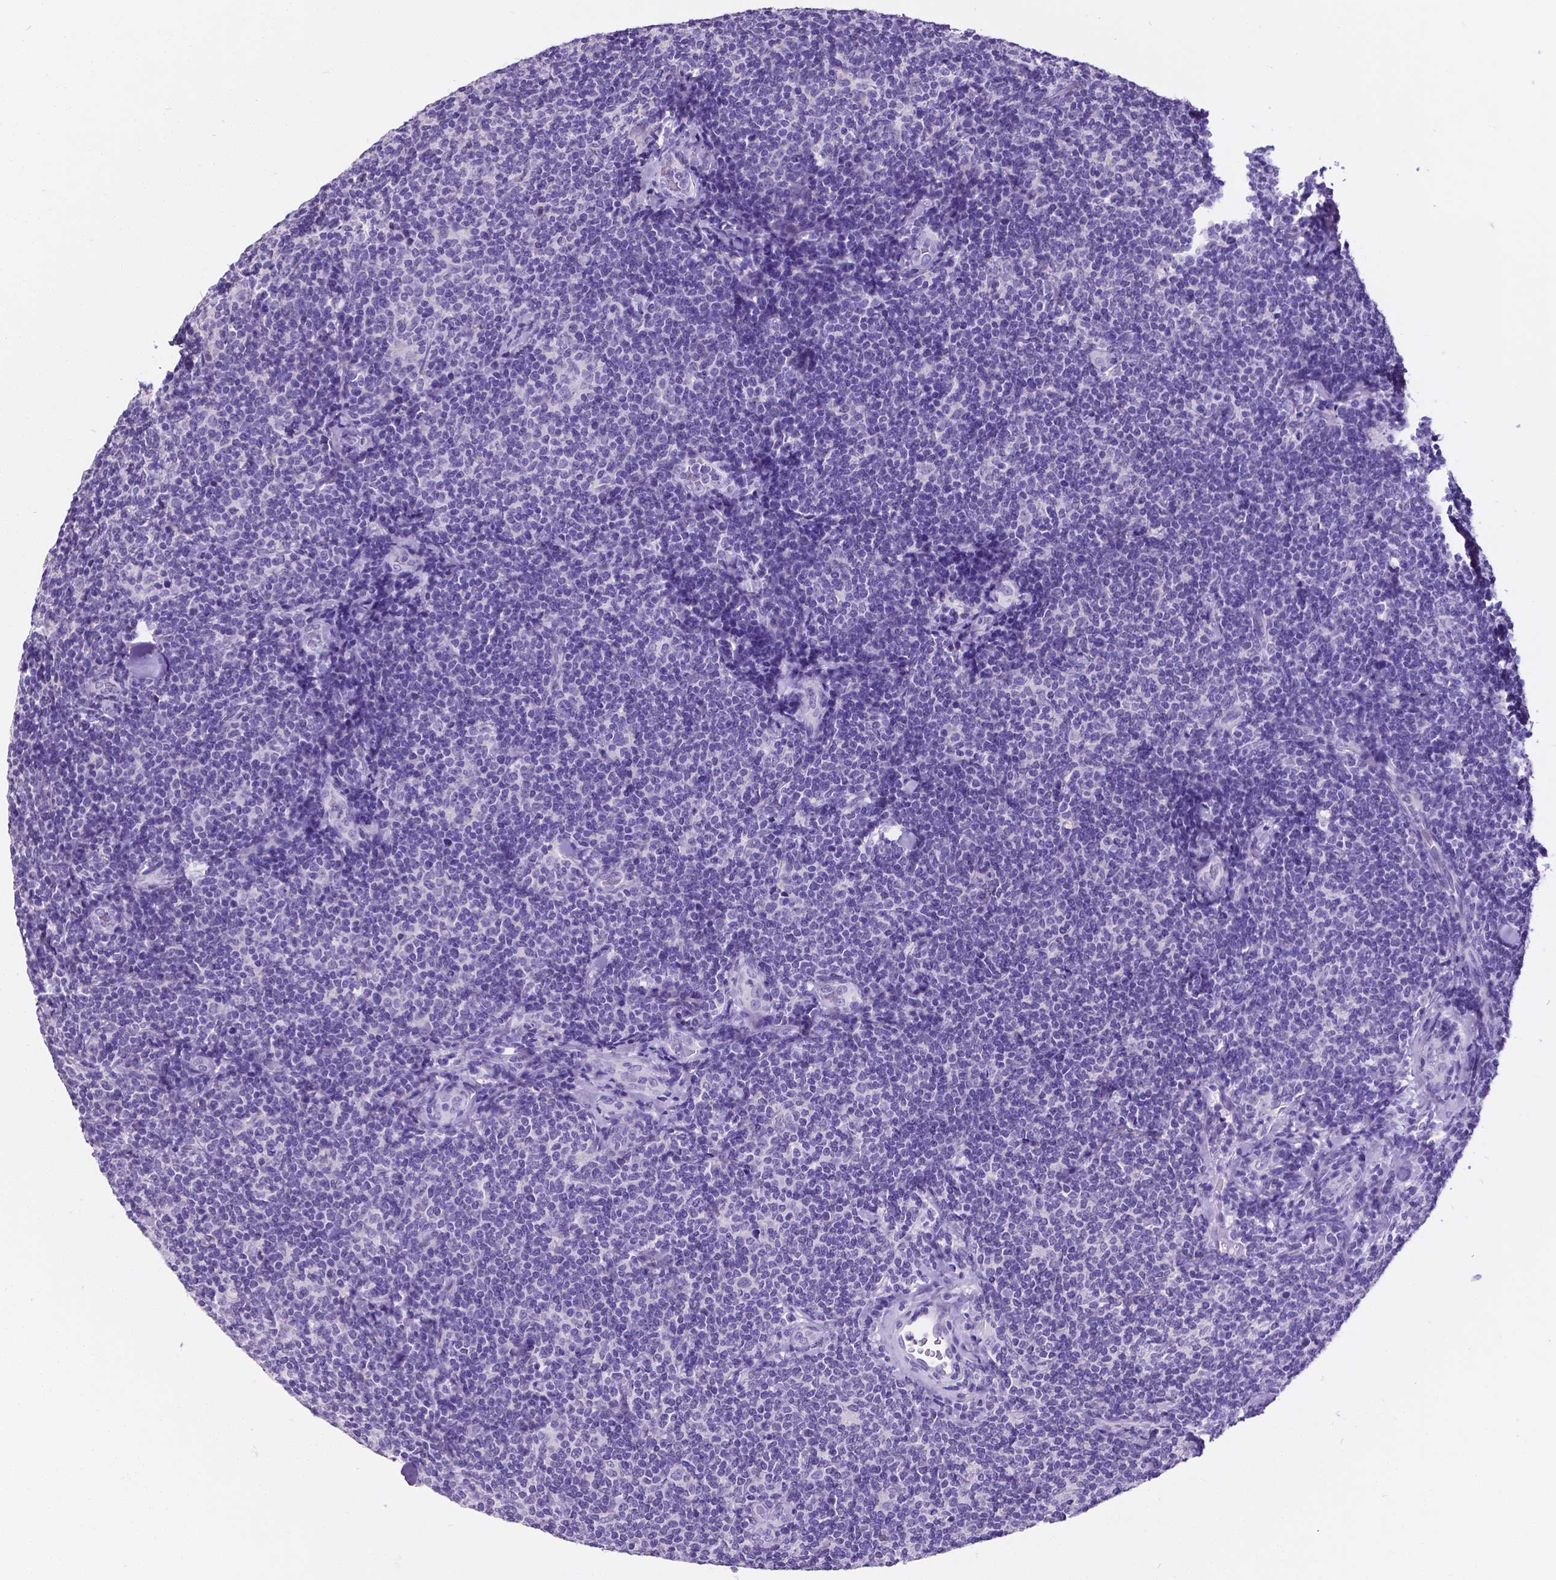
{"staining": {"intensity": "negative", "quantity": "none", "location": "none"}, "tissue": "lymphoma", "cell_type": "Tumor cells", "image_type": "cancer", "snomed": [{"axis": "morphology", "description": "Malignant lymphoma, non-Hodgkin's type, Low grade"}, {"axis": "topography", "description": "Lymph node"}], "caption": "This is an immunohistochemistry image of human low-grade malignant lymphoma, non-Hodgkin's type. There is no positivity in tumor cells.", "gene": "SATB2", "patient": {"sex": "female", "age": 56}}